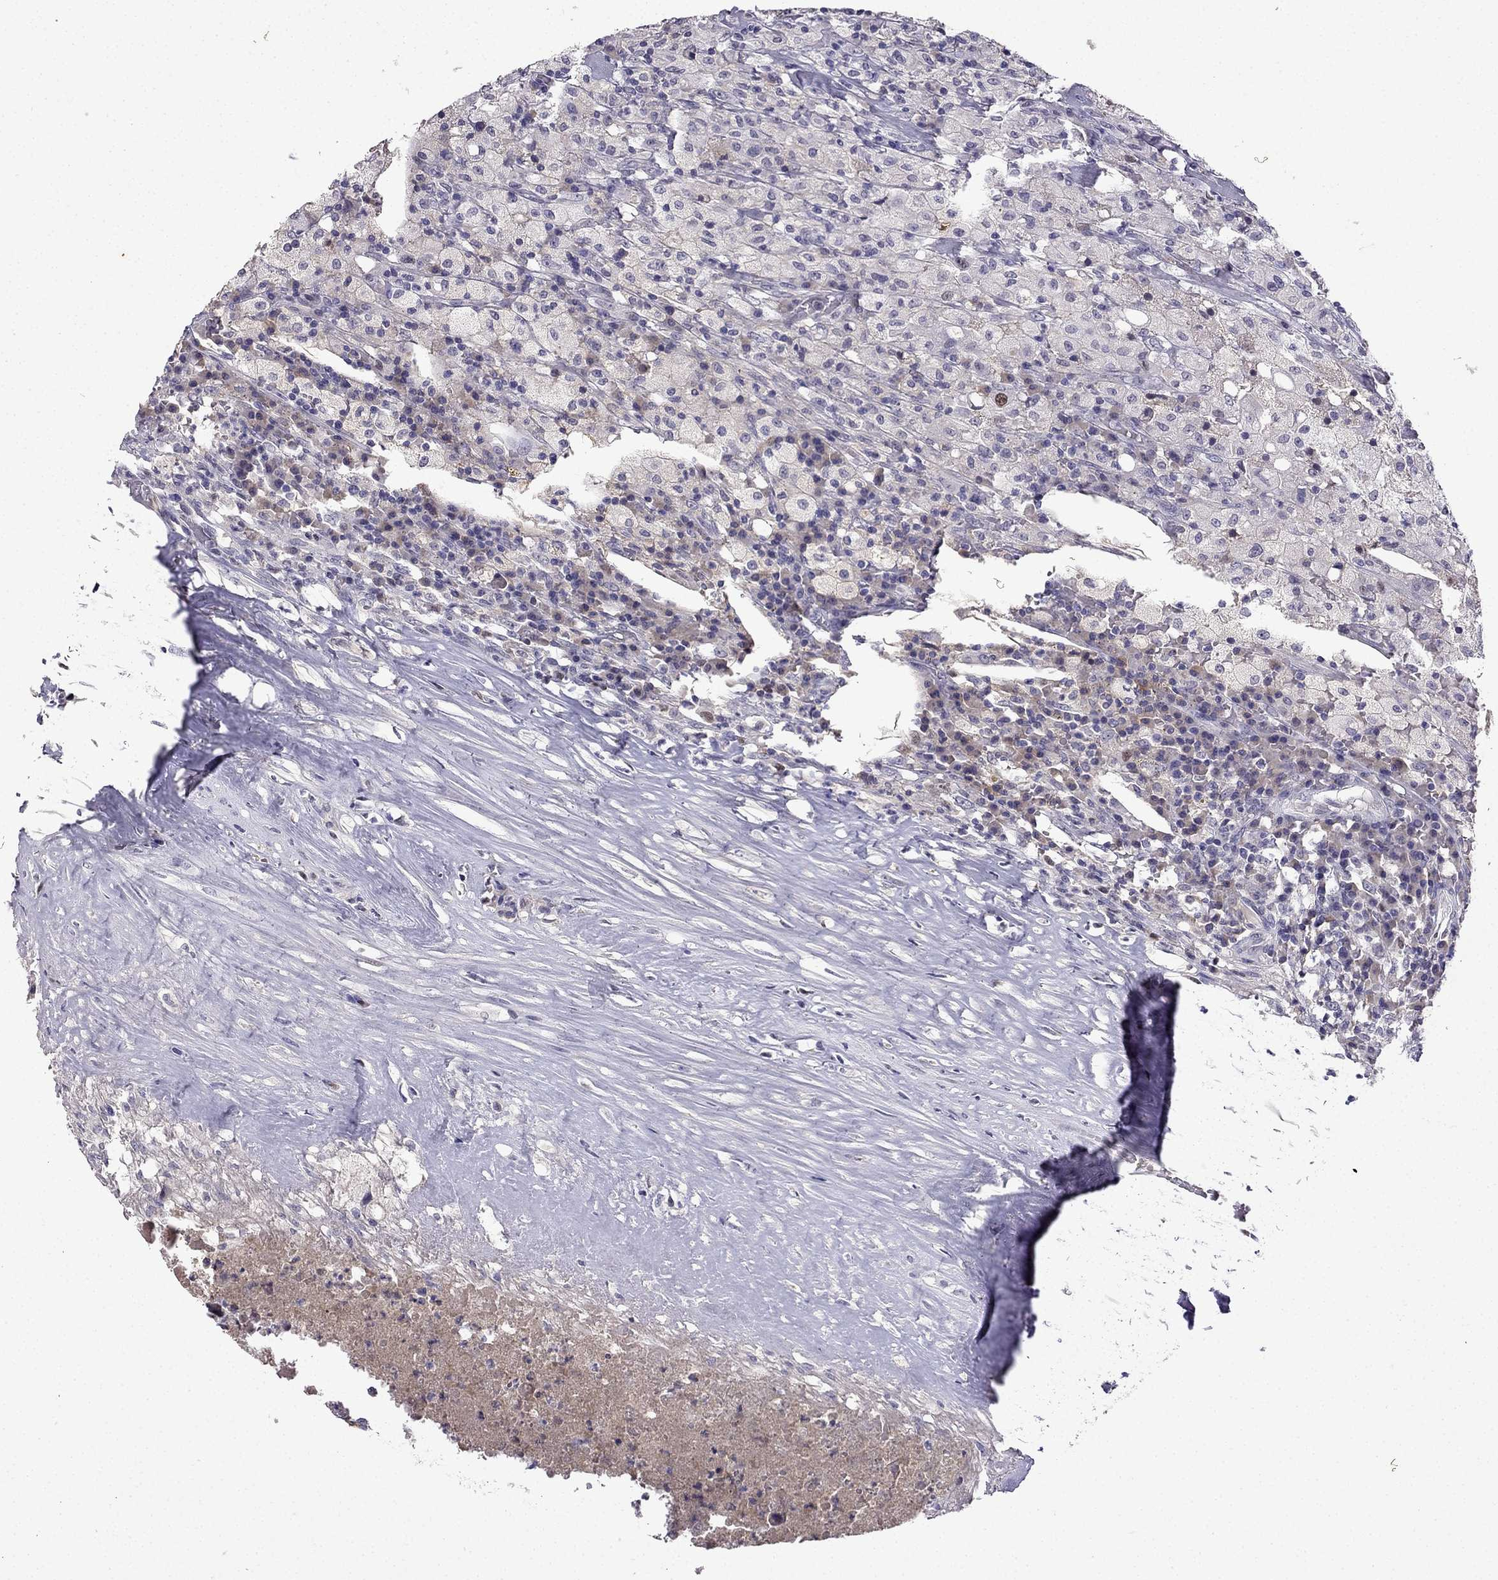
{"staining": {"intensity": "negative", "quantity": "none", "location": "none"}, "tissue": "testis cancer", "cell_type": "Tumor cells", "image_type": "cancer", "snomed": [{"axis": "morphology", "description": "Necrosis, NOS"}, {"axis": "morphology", "description": "Carcinoma, Embryonal, NOS"}, {"axis": "topography", "description": "Testis"}], "caption": "The micrograph reveals no significant positivity in tumor cells of testis cancer.", "gene": "UHRF1", "patient": {"sex": "male", "age": 19}}